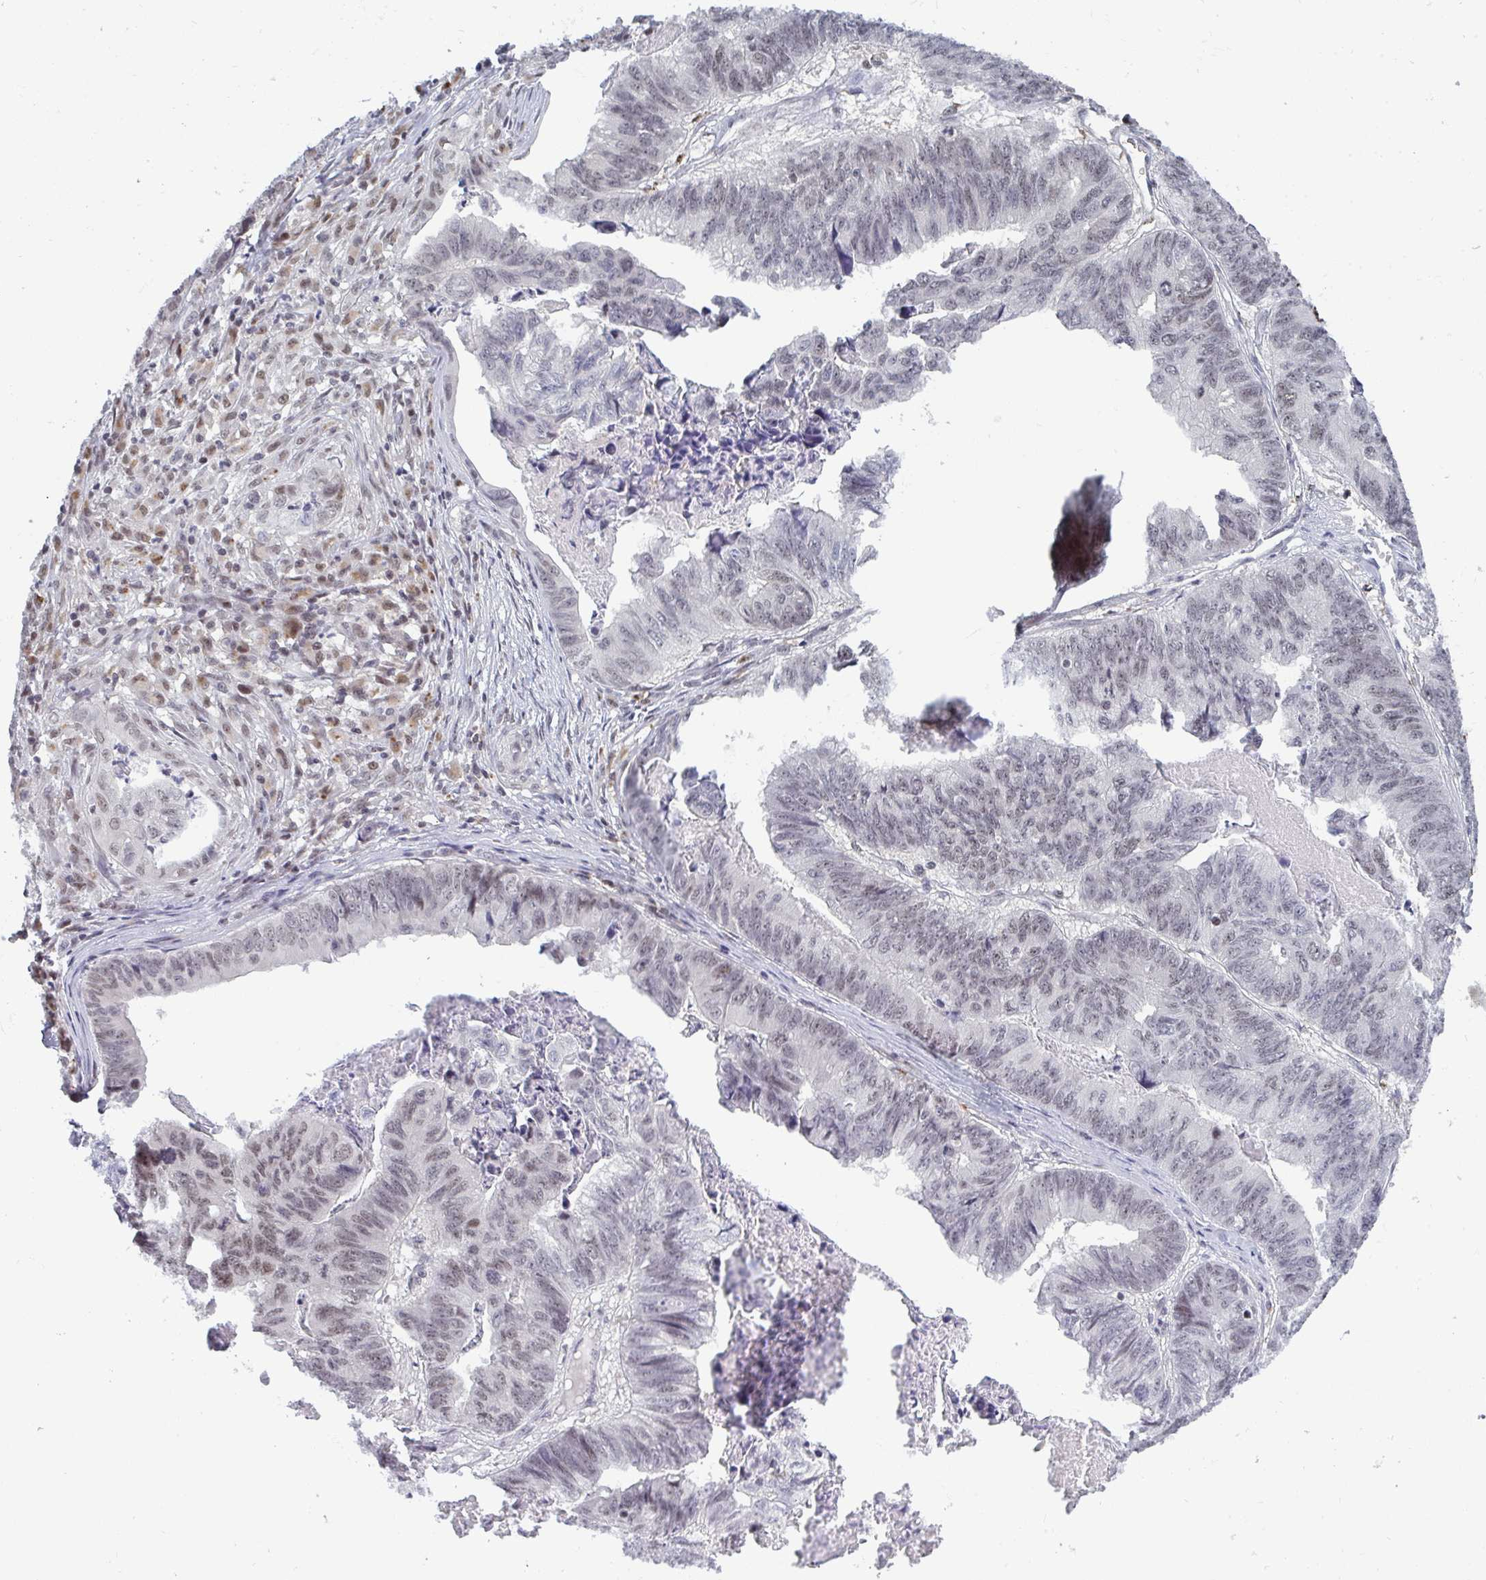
{"staining": {"intensity": "weak", "quantity": "25%-75%", "location": "nuclear"}, "tissue": "stomach cancer", "cell_type": "Tumor cells", "image_type": "cancer", "snomed": [{"axis": "morphology", "description": "Adenocarcinoma, NOS"}, {"axis": "topography", "description": "Stomach, lower"}], "caption": "Human stomach cancer stained for a protein (brown) shows weak nuclear positive staining in approximately 25%-75% of tumor cells.", "gene": "ATF1", "patient": {"sex": "male", "age": 77}}